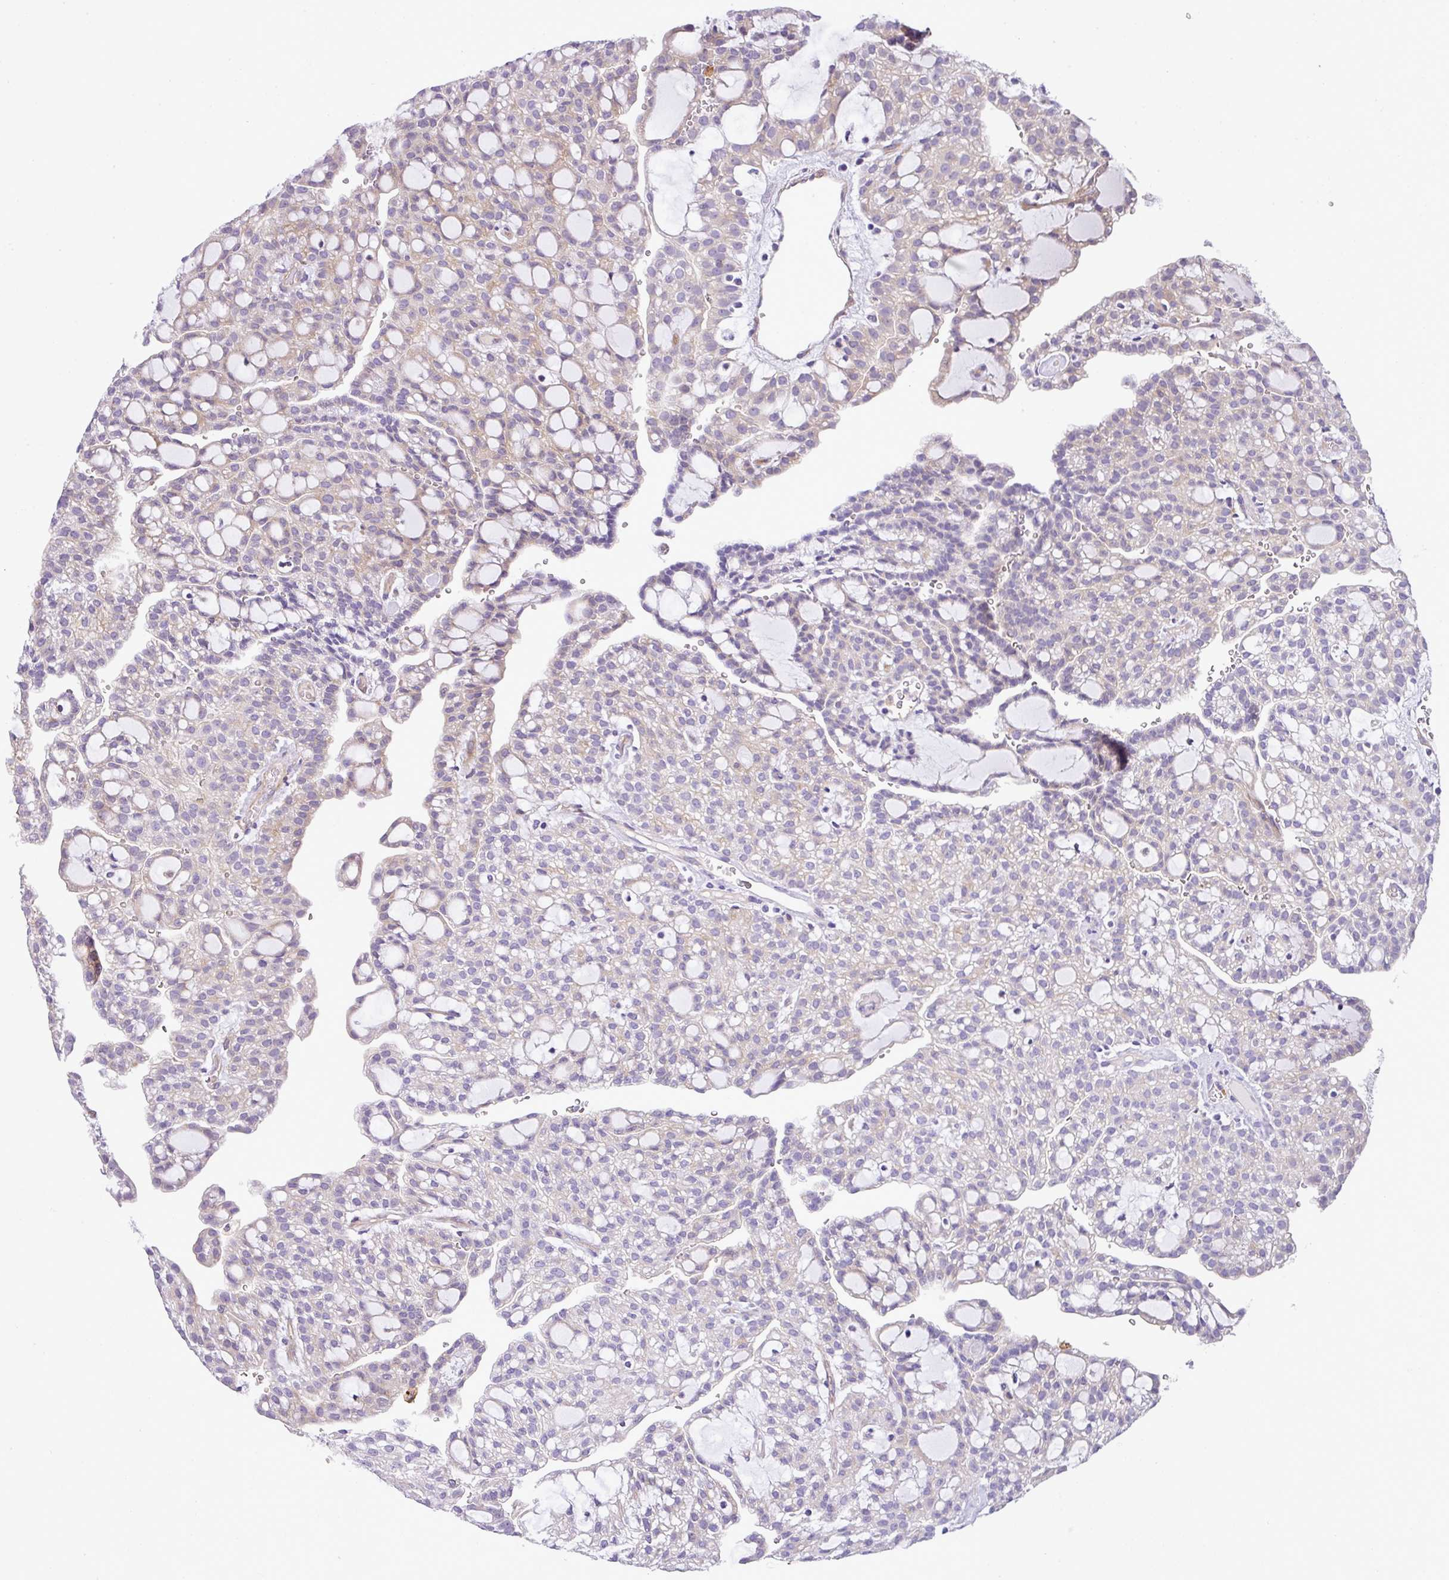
{"staining": {"intensity": "negative", "quantity": "none", "location": "none"}, "tissue": "renal cancer", "cell_type": "Tumor cells", "image_type": "cancer", "snomed": [{"axis": "morphology", "description": "Adenocarcinoma, NOS"}, {"axis": "topography", "description": "Kidney"}], "caption": "A photomicrograph of renal cancer (adenocarcinoma) stained for a protein reveals no brown staining in tumor cells. Brightfield microscopy of IHC stained with DAB (3,3'-diaminobenzidine) (brown) and hematoxylin (blue), captured at high magnification.", "gene": "CASS4", "patient": {"sex": "male", "age": 63}}